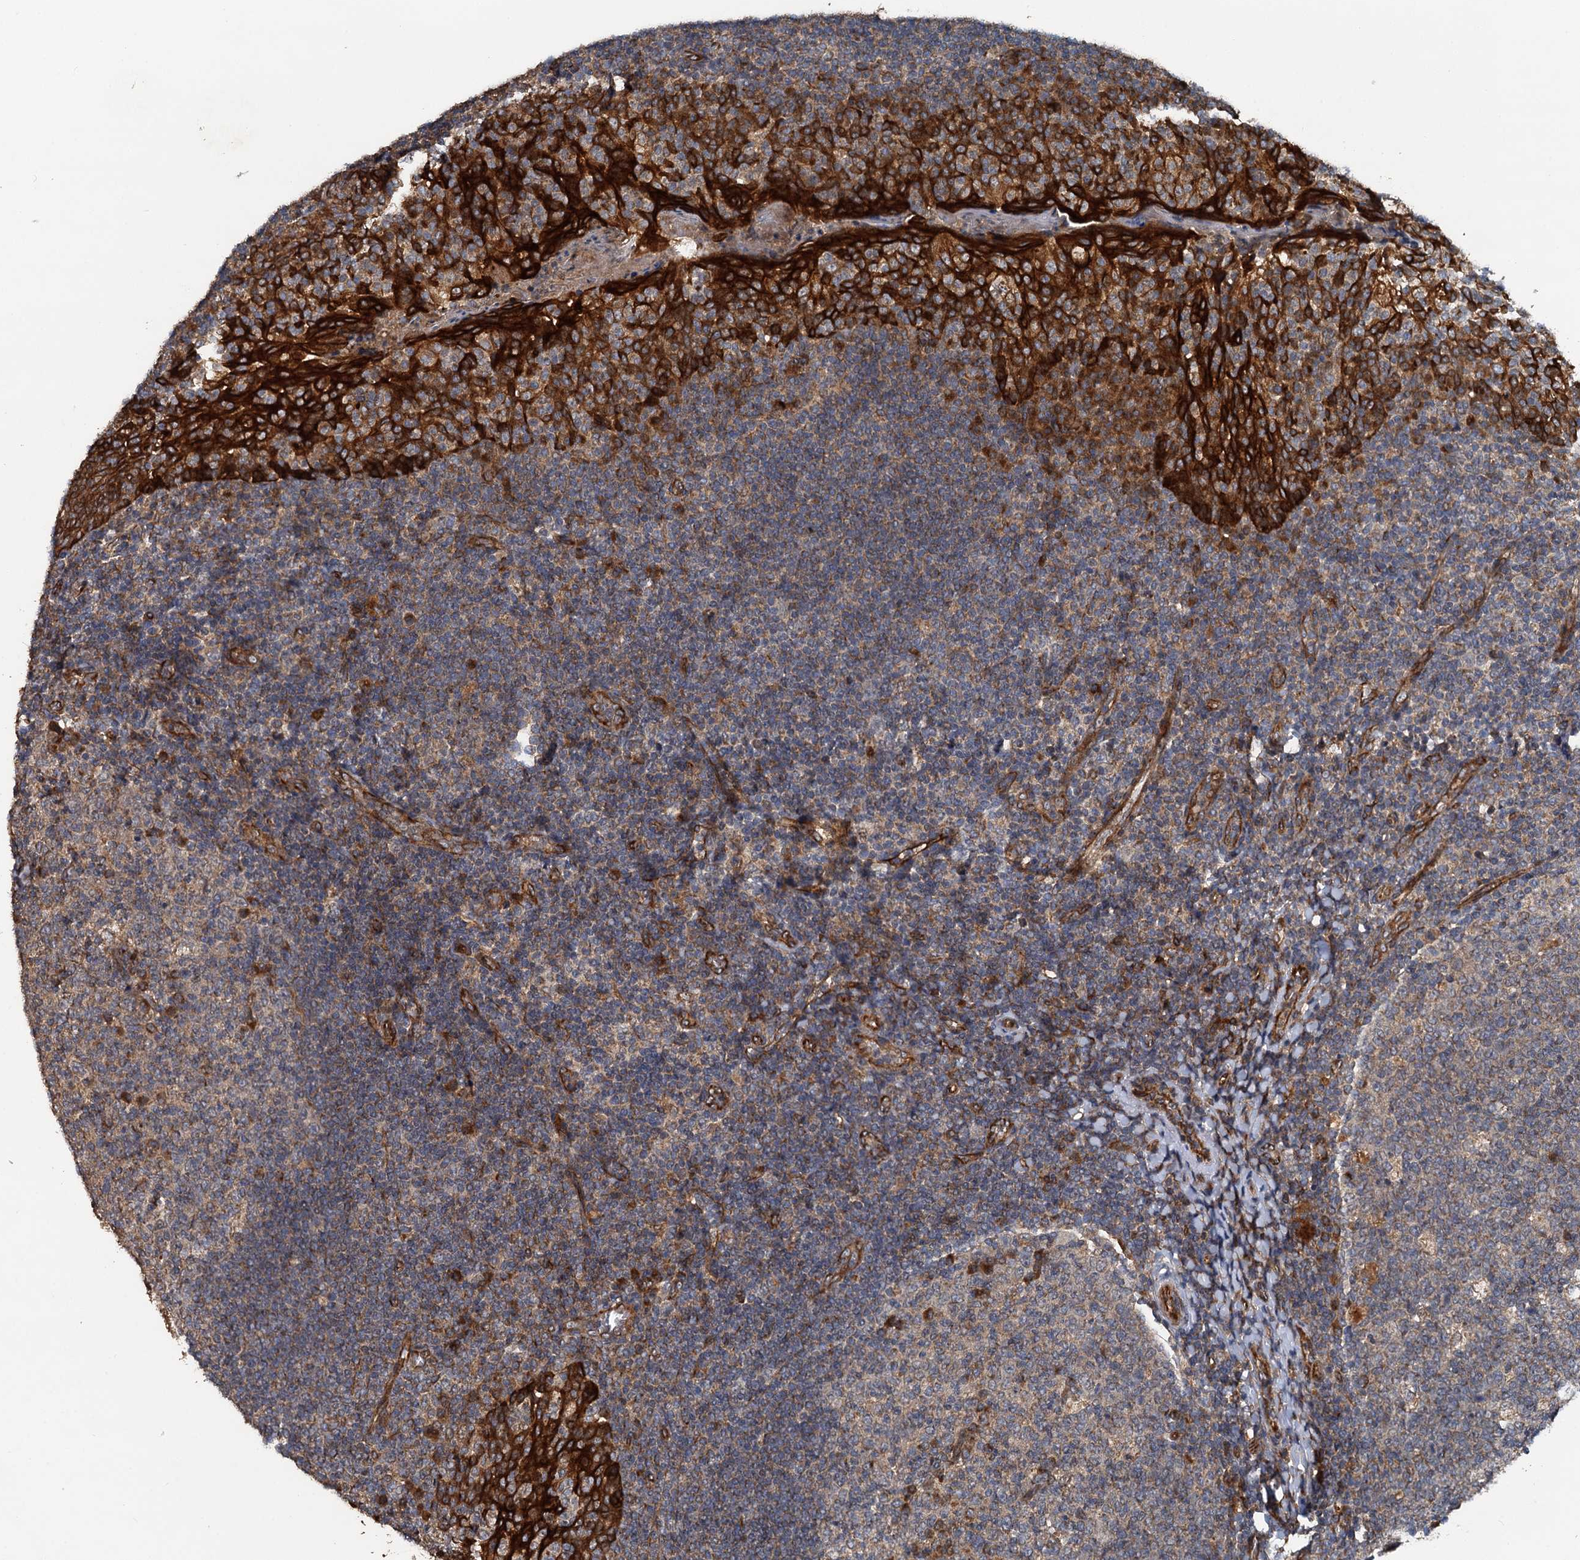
{"staining": {"intensity": "strong", "quantity": "<25%", "location": "cytoplasmic/membranous"}, "tissue": "tonsil", "cell_type": "Germinal center cells", "image_type": "normal", "snomed": [{"axis": "morphology", "description": "Normal tissue, NOS"}, {"axis": "topography", "description": "Tonsil"}], "caption": "Immunohistochemical staining of benign tonsil shows medium levels of strong cytoplasmic/membranous expression in about <25% of germinal center cells.", "gene": "LRRK2", "patient": {"sex": "female", "age": 19}}